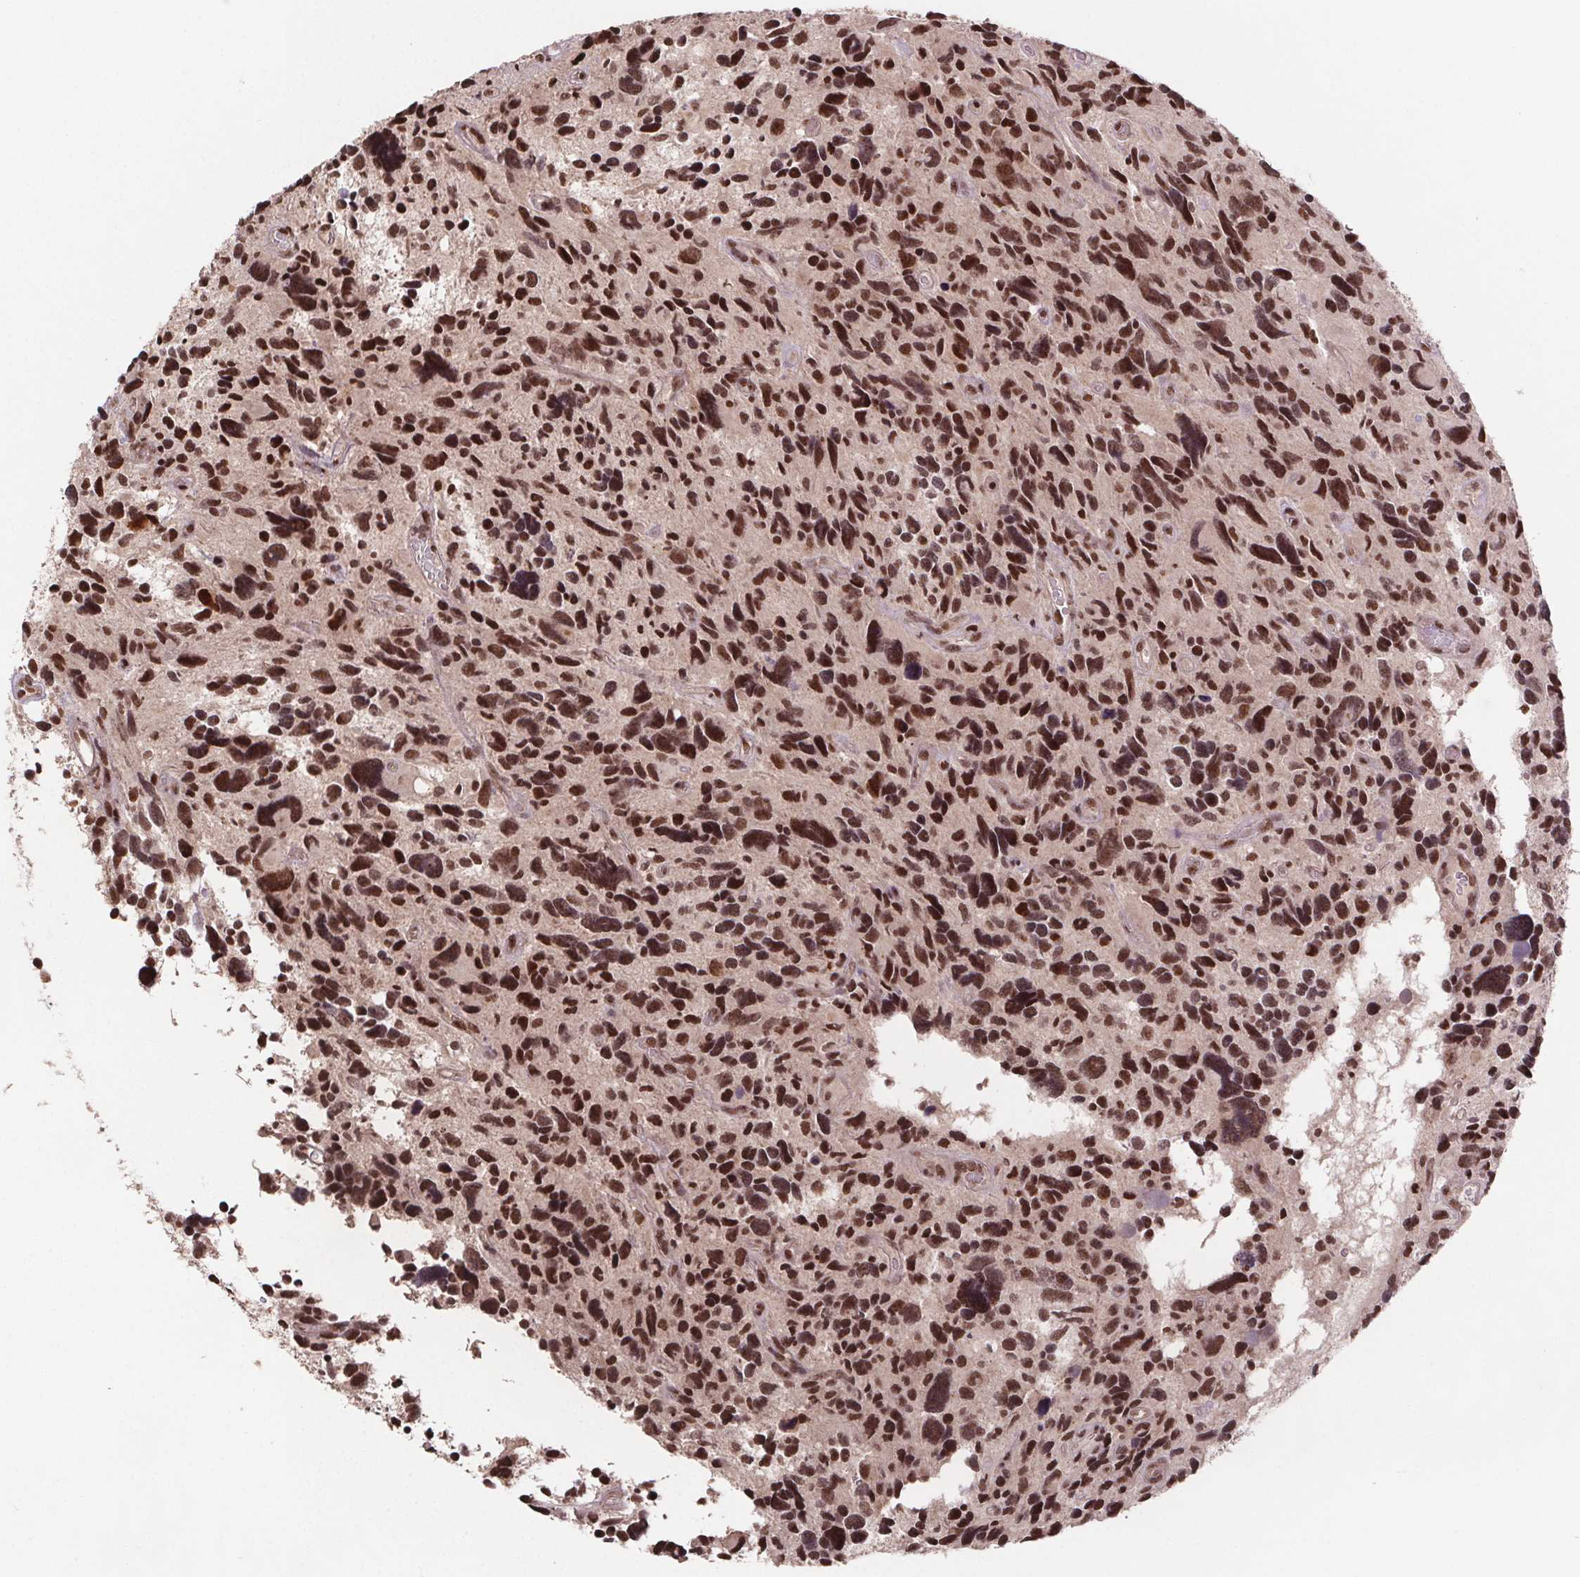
{"staining": {"intensity": "moderate", "quantity": ">75%", "location": "nuclear"}, "tissue": "glioma", "cell_type": "Tumor cells", "image_type": "cancer", "snomed": [{"axis": "morphology", "description": "Glioma, malignant, High grade"}, {"axis": "topography", "description": "Brain"}], "caption": "Immunohistochemistry (IHC) histopathology image of human high-grade glioma (malignant) stained for a protein (brown), which exhibits medium levels of moderate nuclear expression in about >75% of tumor cells.", "gene": "JARID2", "patient": {"sex": "male", "age": 46}}